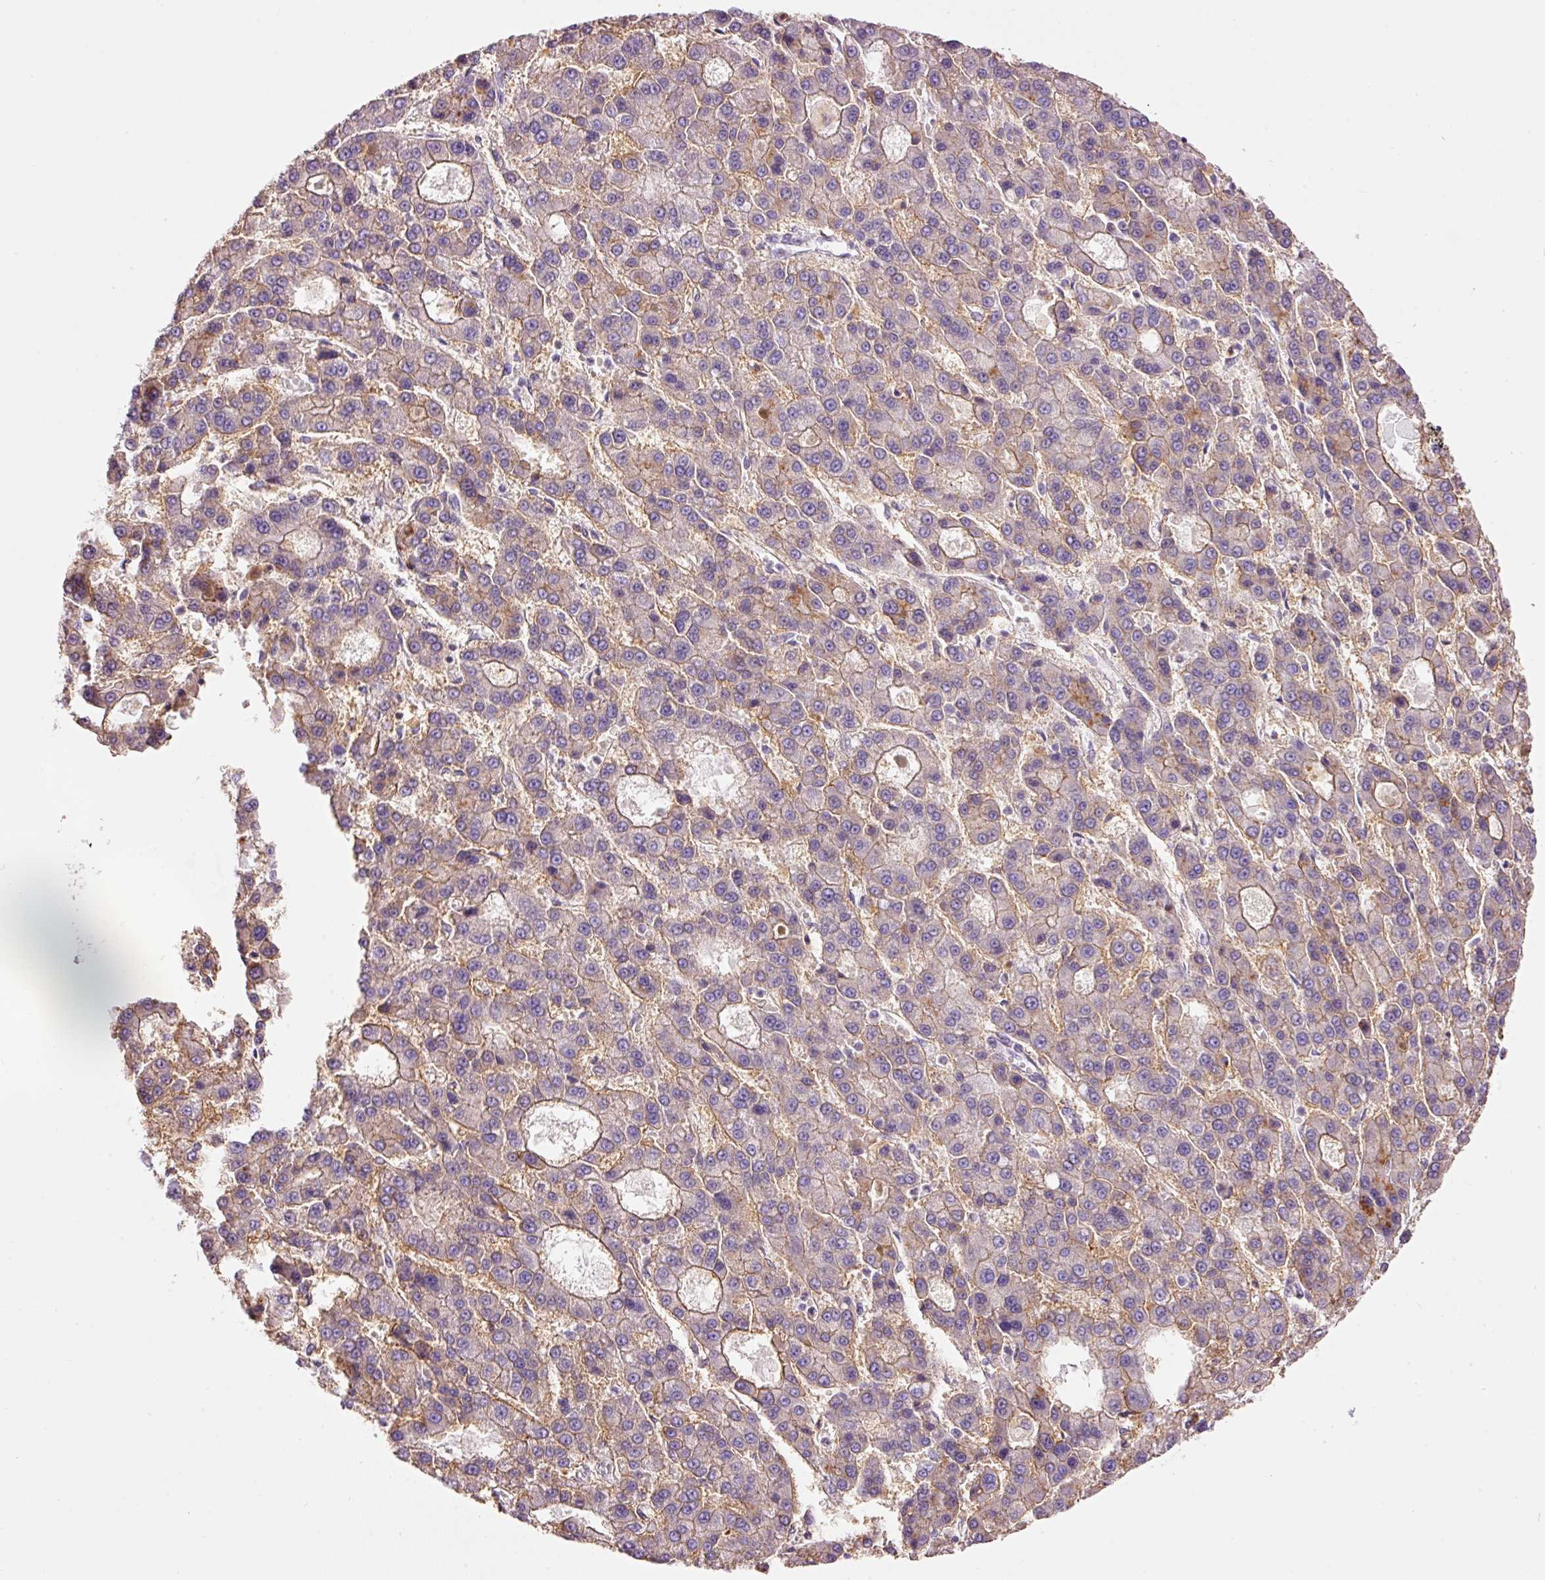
{"staining": {"intensity": "weak", "quantity": "<25%", "location": "cytoplasmic/membranous"}, "tissue": "liver cancer", "cell_type": "Tumor cells", "image_type": "cancer", "snomed": [{"axis": "morphology", "description": "Carcinoma, Hepatocellular, NOS"}, {"axis": "topography", "description": "Liver"}], "caption": "An image of human liver cancer is negative for staining in tumor cells.", "gene": "DOK6", "patient": {"sex": "male", "age": 70}}